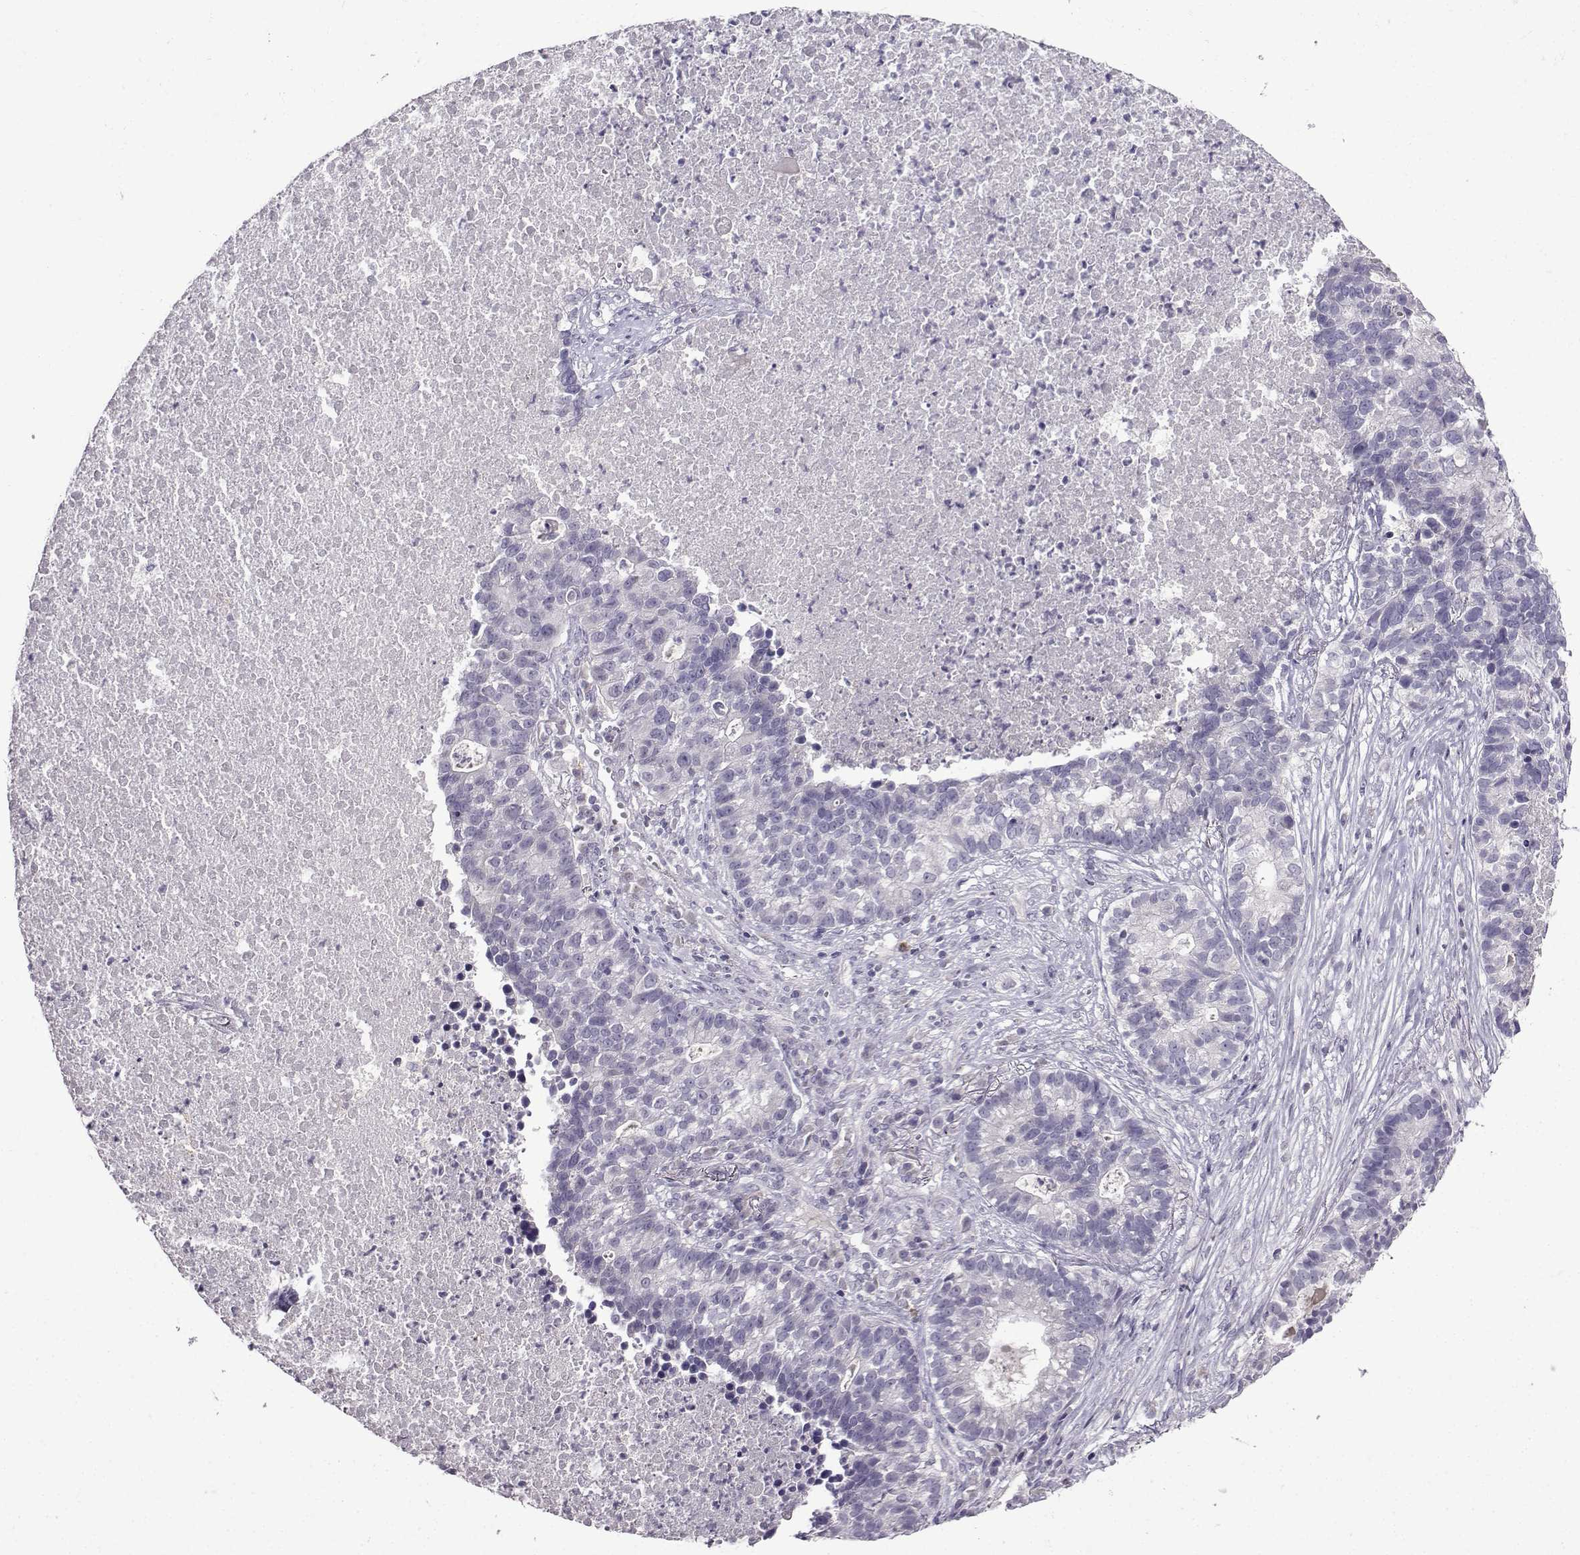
{"staining": {"intensity": "negative", "quantity": "none", "location": "none"}, "tissue": "lung cancer", "cell_type": "Tumor cells", "image_type": "cancer", "snomed": [{"axis": "morphology", "description": "Adenocarcinoma, NOS"}, {"axis": "topography", "description": "Lung"}], "caption": "Immunohistochemistry histopathology image of neoplastic tissue: human adenocarcinoma (lung) stained with DAB reveals no significant protein positivity in tumor cells. (DAB immunohistochemistry visualized using brightfield microscopy, high magnification).", "gene": "CRYBB1", "patient": {"sex": "male", "age": 57}}